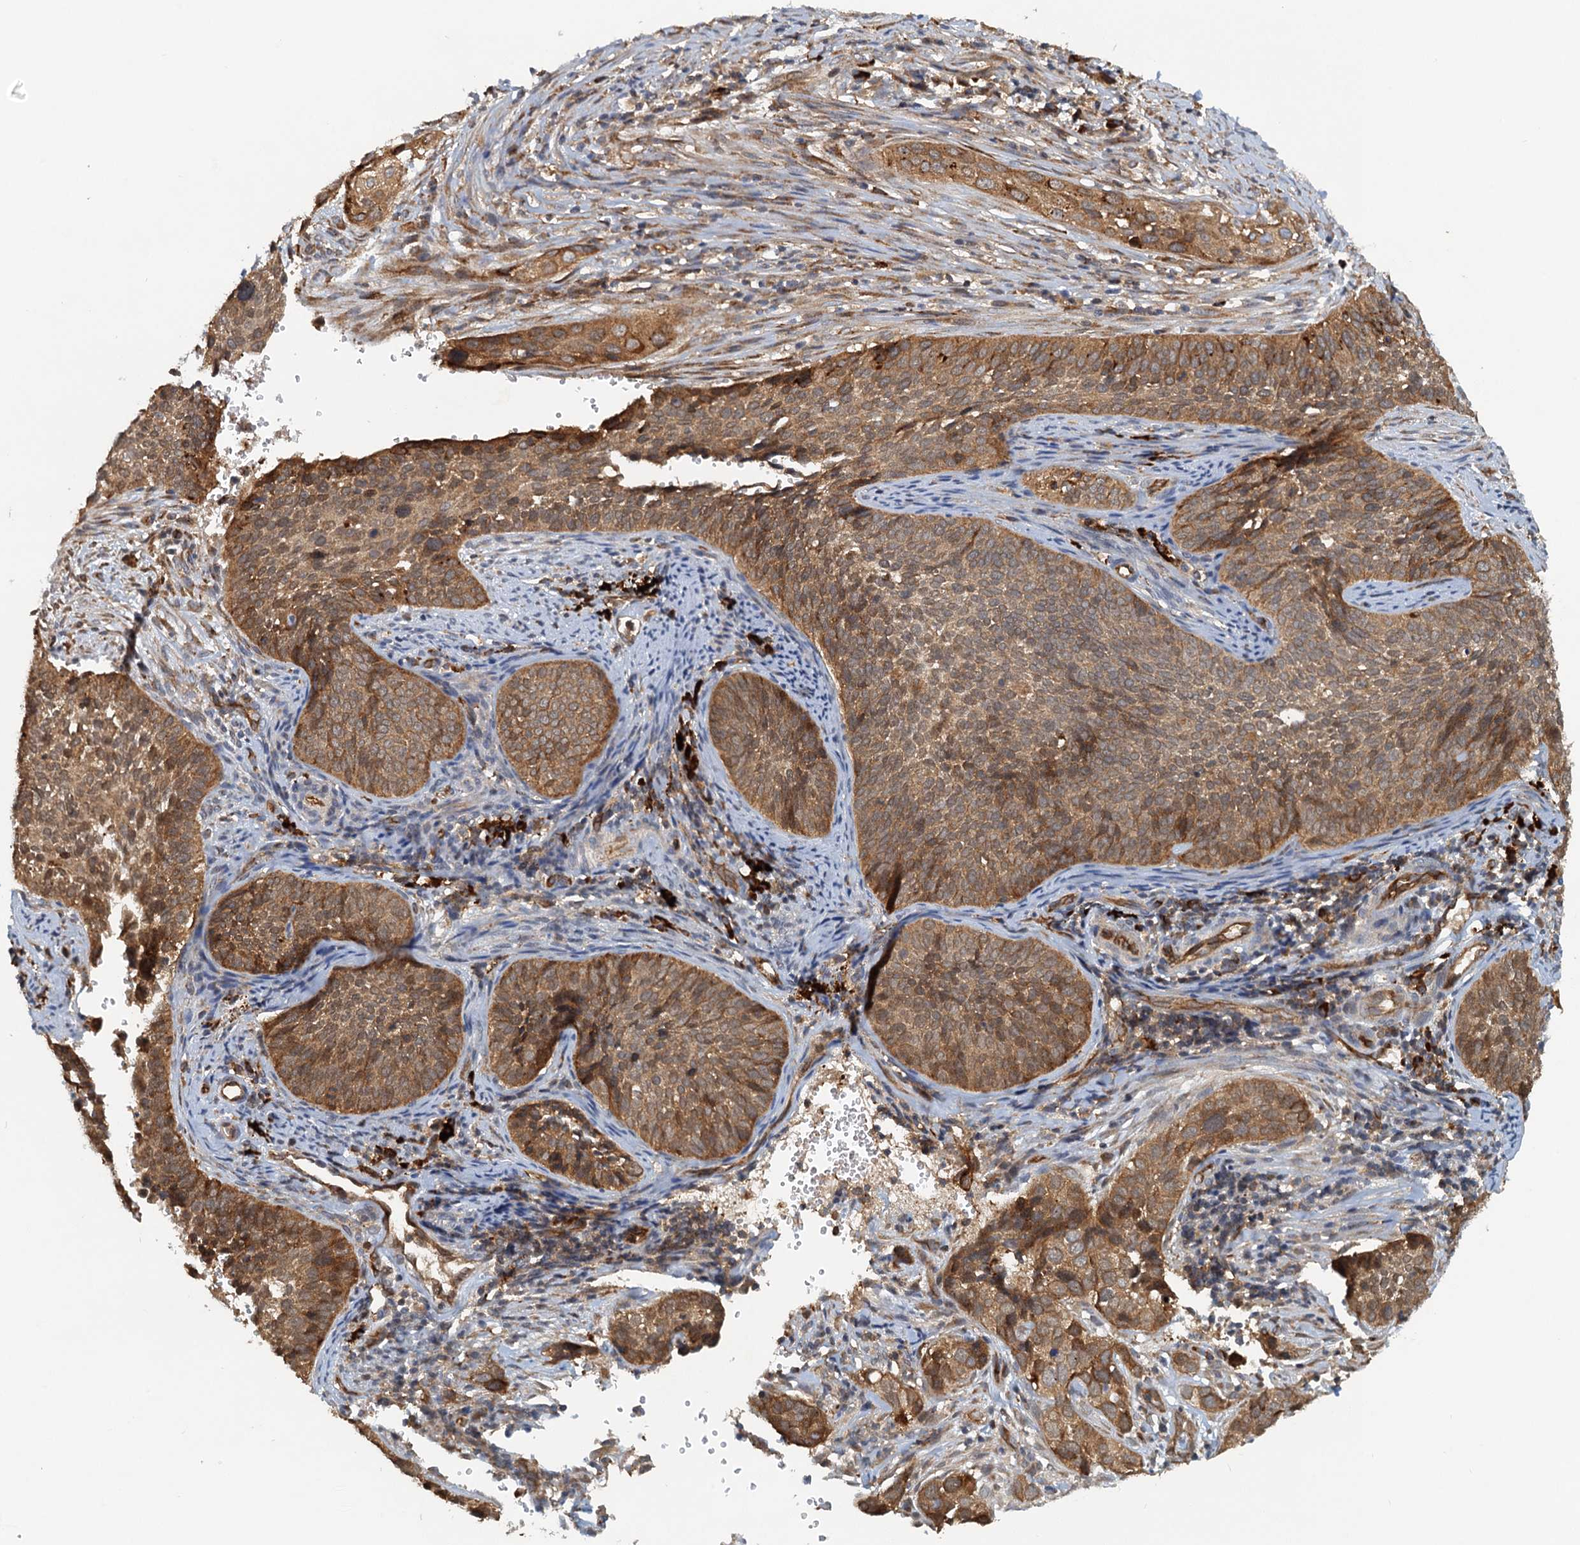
{"staining": {"intensity": "moderate", "quantity": ">75%", "location": "cytoplasmic/membranous"}, "tissue": "cervical cancer", "cell_type": "Tumor cells", "image_type": "cancer", "snomed": [{"axis": "morphology", "description": "Squamous cell carcinoma, NOS"}, {"axis": "topography", "description": "Cervix"}], "caption": "IHC of human cervical cancer shows medium levels of moderate cytoplasmic/membranous positivity in approximately >75% of tumor cells.", "gene": "NIPAL3", "patient": {"sex": "female", "age": 34}}